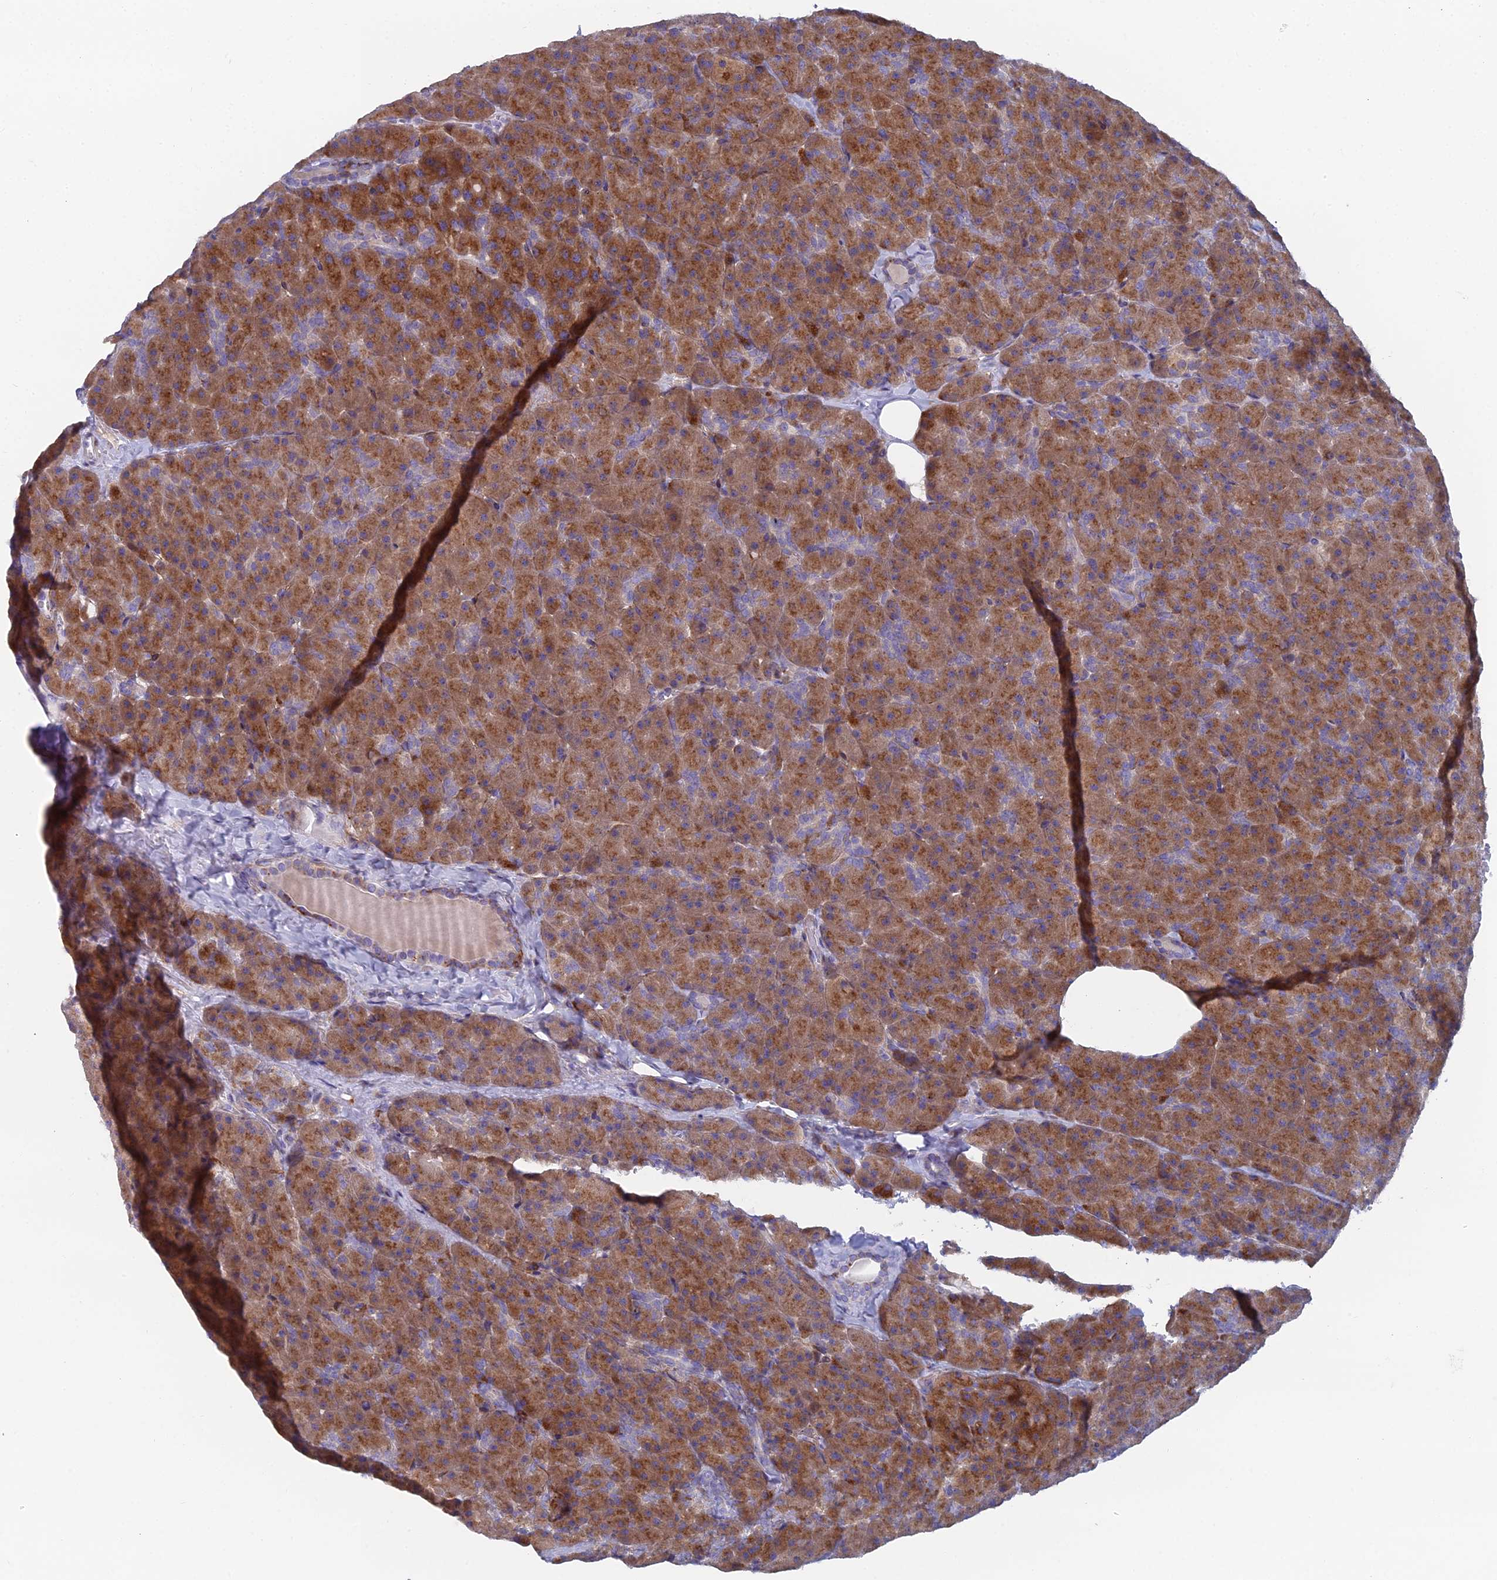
{"staining": {"intensity": "moderate", "quantity": ">75%", "location": "cytoplasmic/membranous"}, "tissue": "pancreas", "cell_type": "Exocrine glandular cells", "image_type": "normal", "snomed": [{"axis": "morphology", "description": "Normal tissue, NOS"}, {"axis": "topography", "description": "Pancreas"}], "caption": "The histopathology image demonstrates immunohistochemical staining of benign pancreas. There is moderate cytoplasmic/membranous expression is present in approximately >75% of exocrine glandular cells.", "gene": "B9D2", "patient": {"sex": "male", "age": 36}}